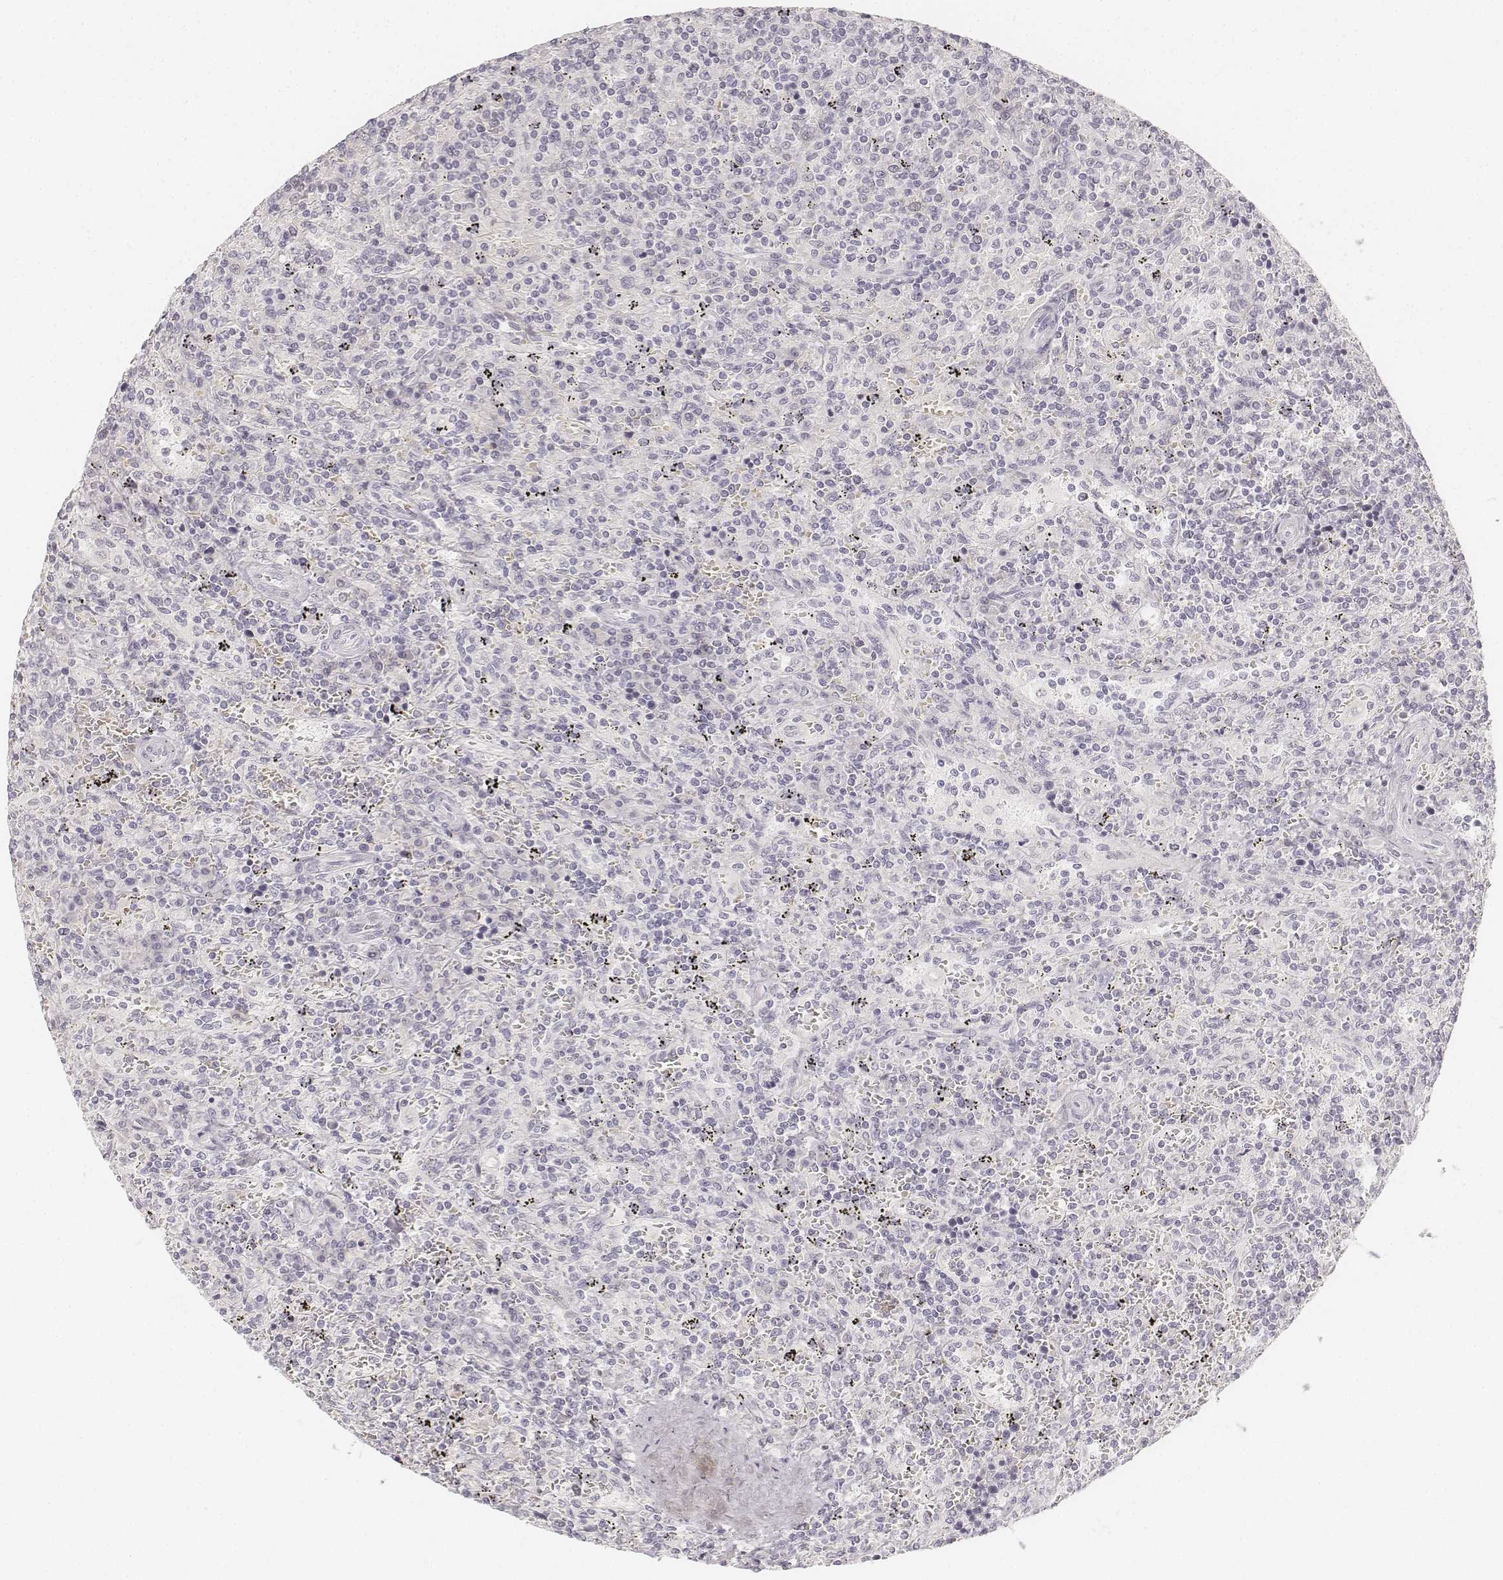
{"staining": {"intensity": "negative", "quantity": "none", "location": "none"}, "tissue": "lymphoma", "cell_type": "Tumor cells", "image_type": "cancer", "snomed": [{"axis": "morphology", "description": "Malignant lymphoma, non-Hodgkin's type, Low grade"}, {"axis": "topography", "description": "Spleen"}], "caption": "A photomicrograph of malignant lymphoma, non-Hodgkin's type (low-grade) stained for a protein reveals no brown staining in tumor cells.", "gene": "DSG4", "patient": {"sex": "male", "age": 62}}